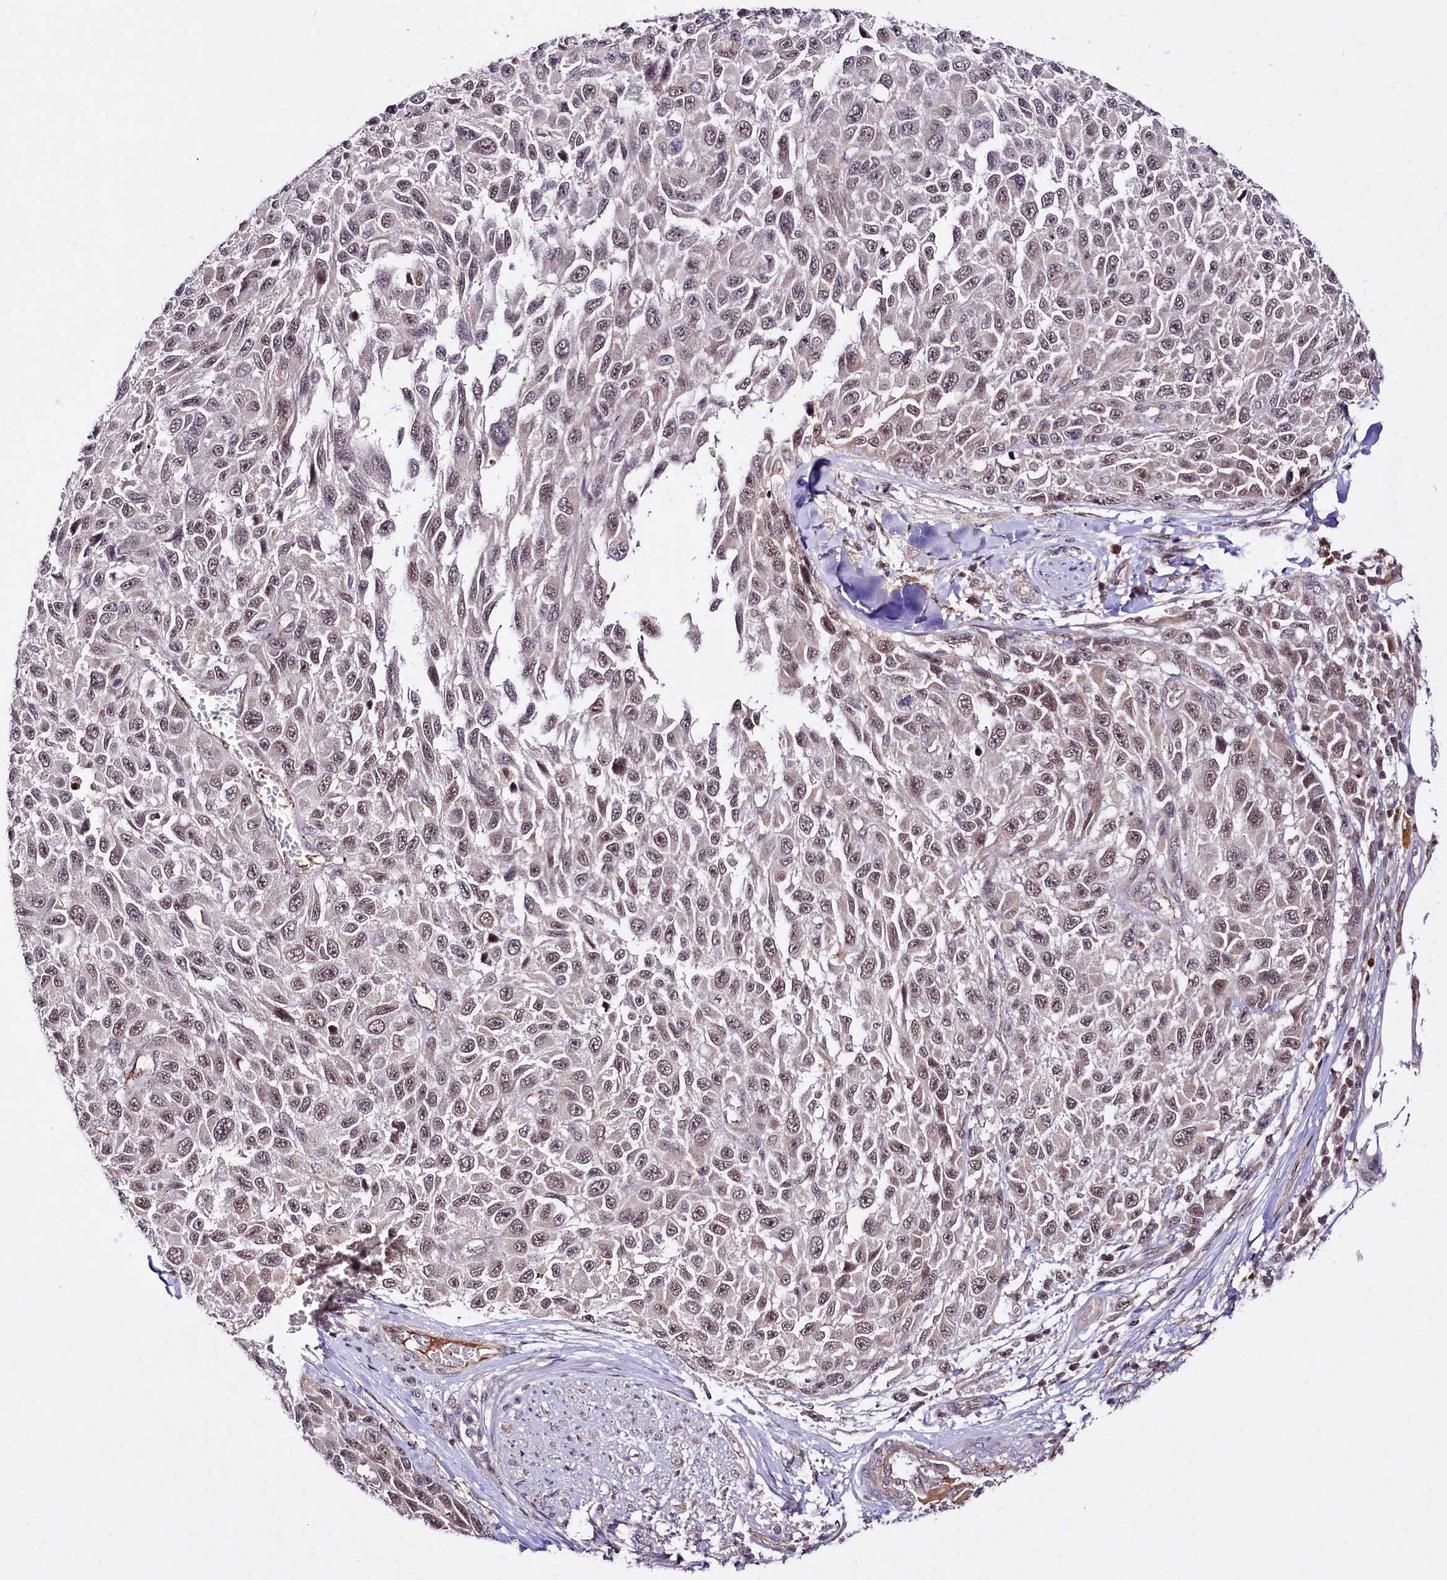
{"staining": {"intensity": "moderate", "quantity": "25%-75%", "location": "nuclear"}, "tissue": "melanoma", "cell_type": "Tumor cells", "image_type": "cancer", "snomed": [{"axis": "morphology", "description": "Normal tissue, NOS"}, {"axis": "morphology", "description": "Malignant melanoma, NOS"}, {"axis": "topography", "description": "Skin"}], "caption": "Immunohistochemical staining of human malignant melanoma shows moderate nuclear protein positivity in approximately 25%-75% of tumor cells.", "gene": "TAFAZZIN", "patient": {"sex": "female", "age": 96}}